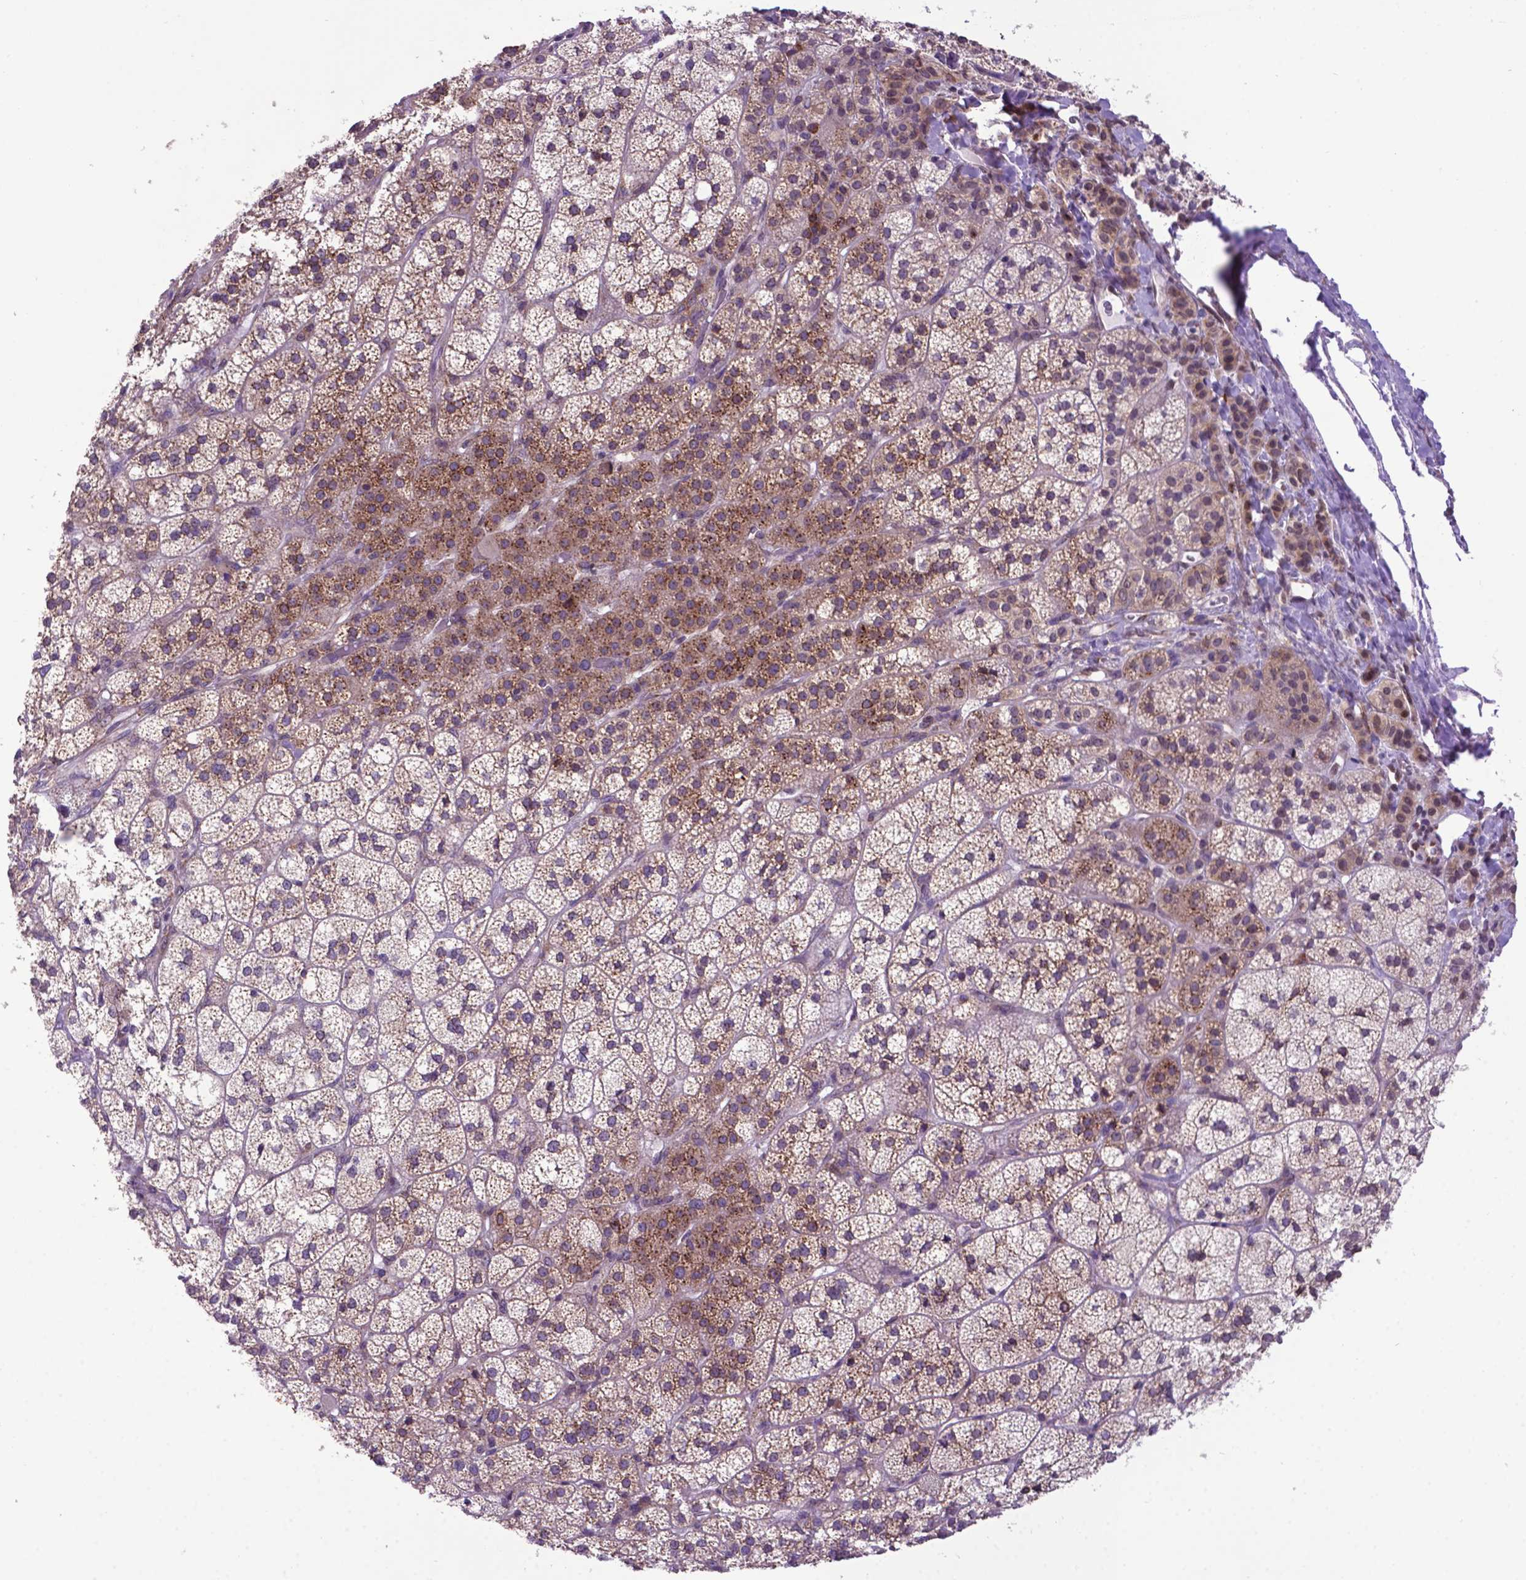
{"staining": {"intensity": "moderate", "quantity": "25%-75%", "location": "cytoplasmic/membranous"}, "tissue": "adrenal gland", "cell_type": "Glandular cells", "image_type": "normal", "snomed": [{"axis": "morphology", "description": "Normal tissue, NOS"}, {"axis": "topography", "description": "Adrenal gland"}], "caption": "IHC (DAB) staining of benign human adrenal gland demonstrates moderate cytoplasmic/membranous protein expression in about 25%-75% of glandular cells. The staining was performed using DAB to visualize the protein expression in brown, while the nuclei were stained in blue with hematoxylin (Magnification: 20x).", "gene": "ENSG00000269590", "patient": {"sex": "female", "age": 60}}